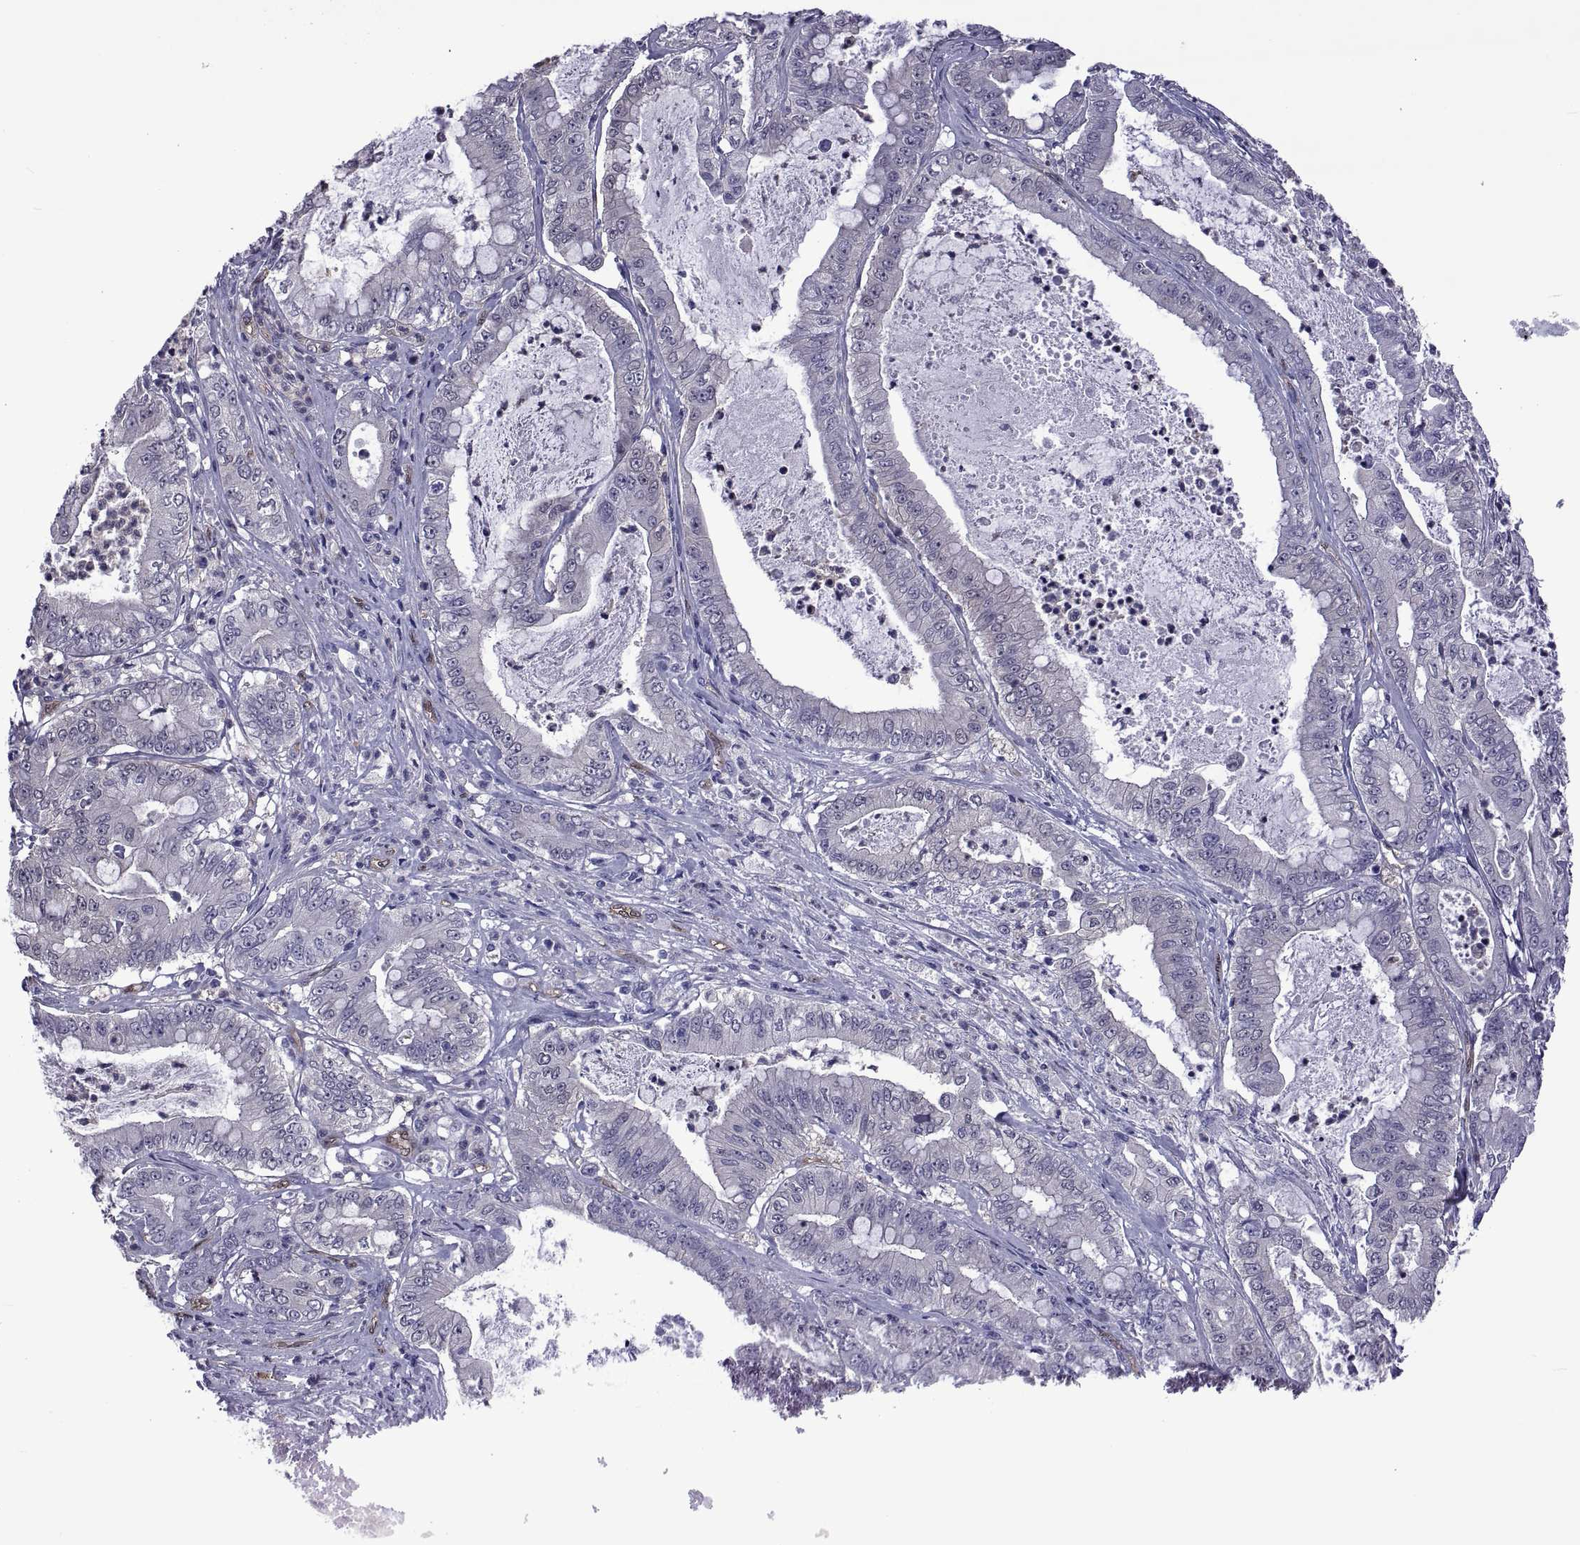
{"staining": {"intensity": "negative", "quantity": "none", "location": "none"}, "tissue": "pancreatic cancer", "cell_type": "Tumor cells", "image_type": "cancer", "snomed": [{"axis": "morphology", "description": "Adenocarcinoma, NOS"}, {"axis": "topography", "description": "Pancreas"}], "caption": "Human adenocarcinoma (pancreatic) stained for a protein using immunohistochemistry (IHC) reveals no staining in tumor cells.", "gene": "LCN9", "patient": {"sex": "male", "age": 71}}